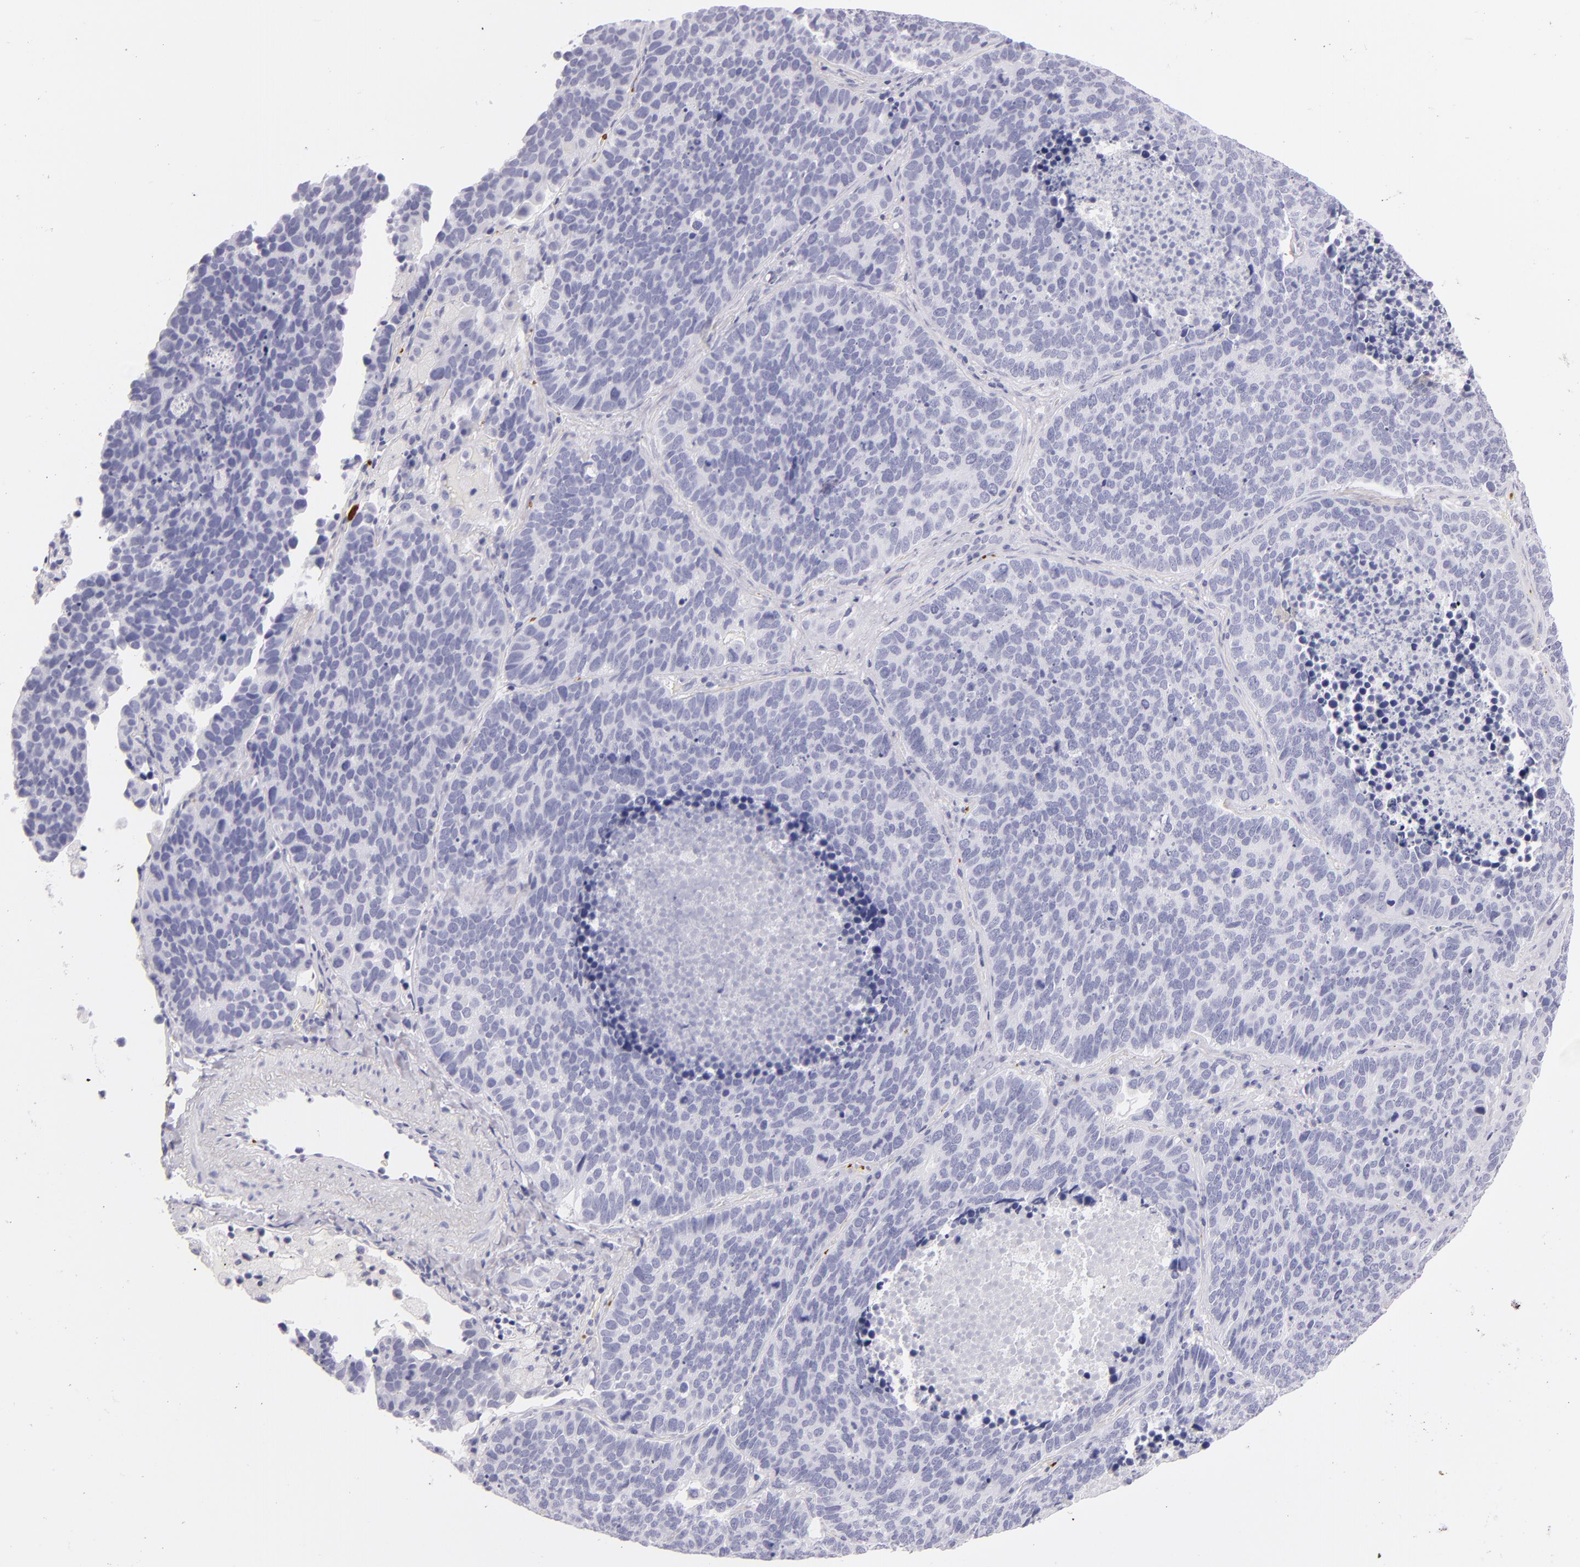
{"staining": {"intensity": "negative", "quantity": "none", "location": "none"}, "tissue": "lung cancer", "cell_type": "Tumor cells", "image_type": "cancer", "snomed": [{"axis": "morphology", "description": "Neoplasm, malignant, NOS"}, {"axis": "topography", "description": "Lung"}], "caption": "Histopathology image shows no protein staining in tumor cells of lung cancer (neoplasm (malignant)) tissue.", "gene": "GP1BA", "patient": {"sex": "female", "age": 75}}